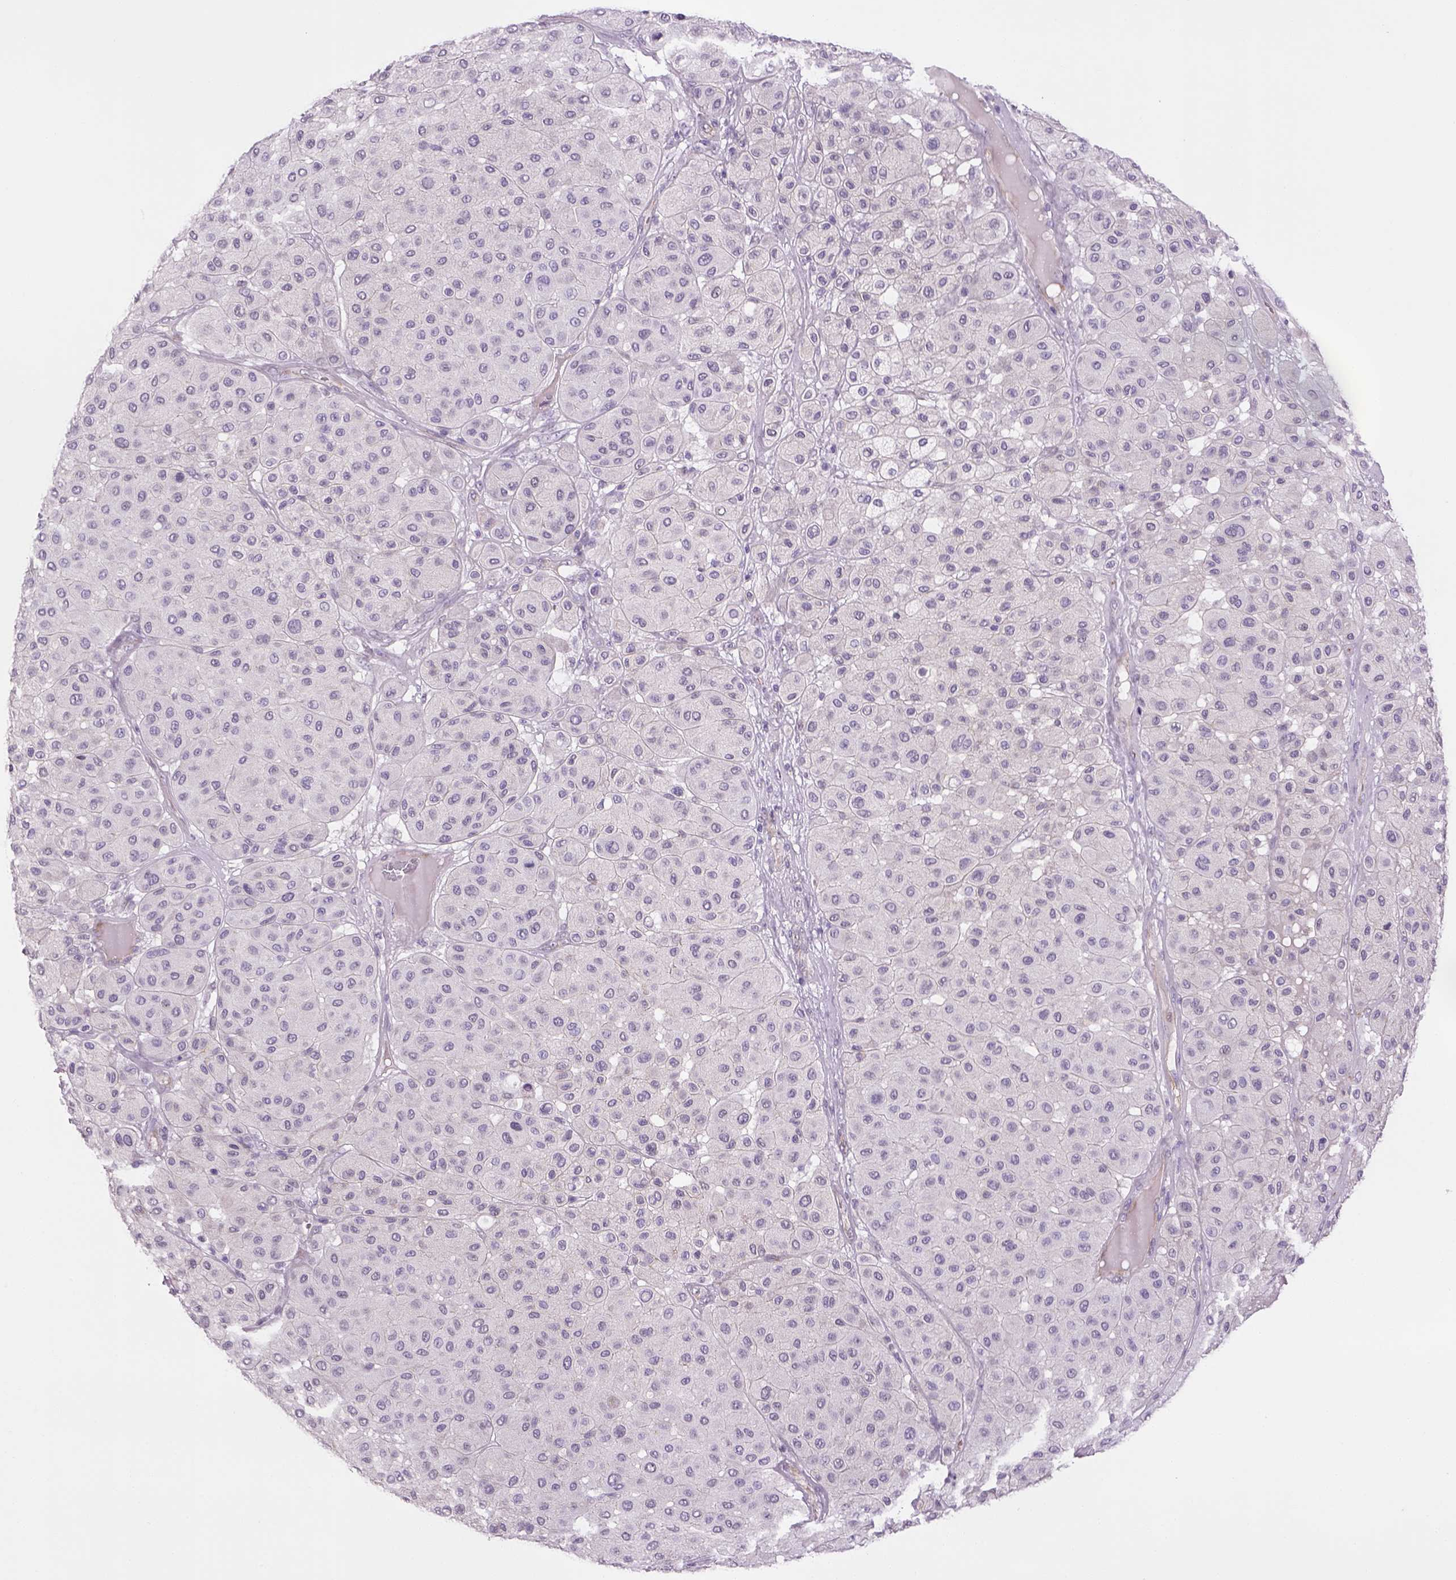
{"staining": {"intensity": "negative", "quantity": "none", "location": "none"}, "tissue": "melanoma", "cell_type": "Tumor cells", "image_type": "cancer", "snomed": [{"axis": "morphology", "description": "Malignant melanoma, Metastatic site"}, {"axis": "topography", "description": "Smooth muscle"}], "caption": "Immunohistochemical staining of human melanoma displays no significant staining in tumor cells.", "gene": "PRRT1", "patient": {"sex": "male", "age": 41}}